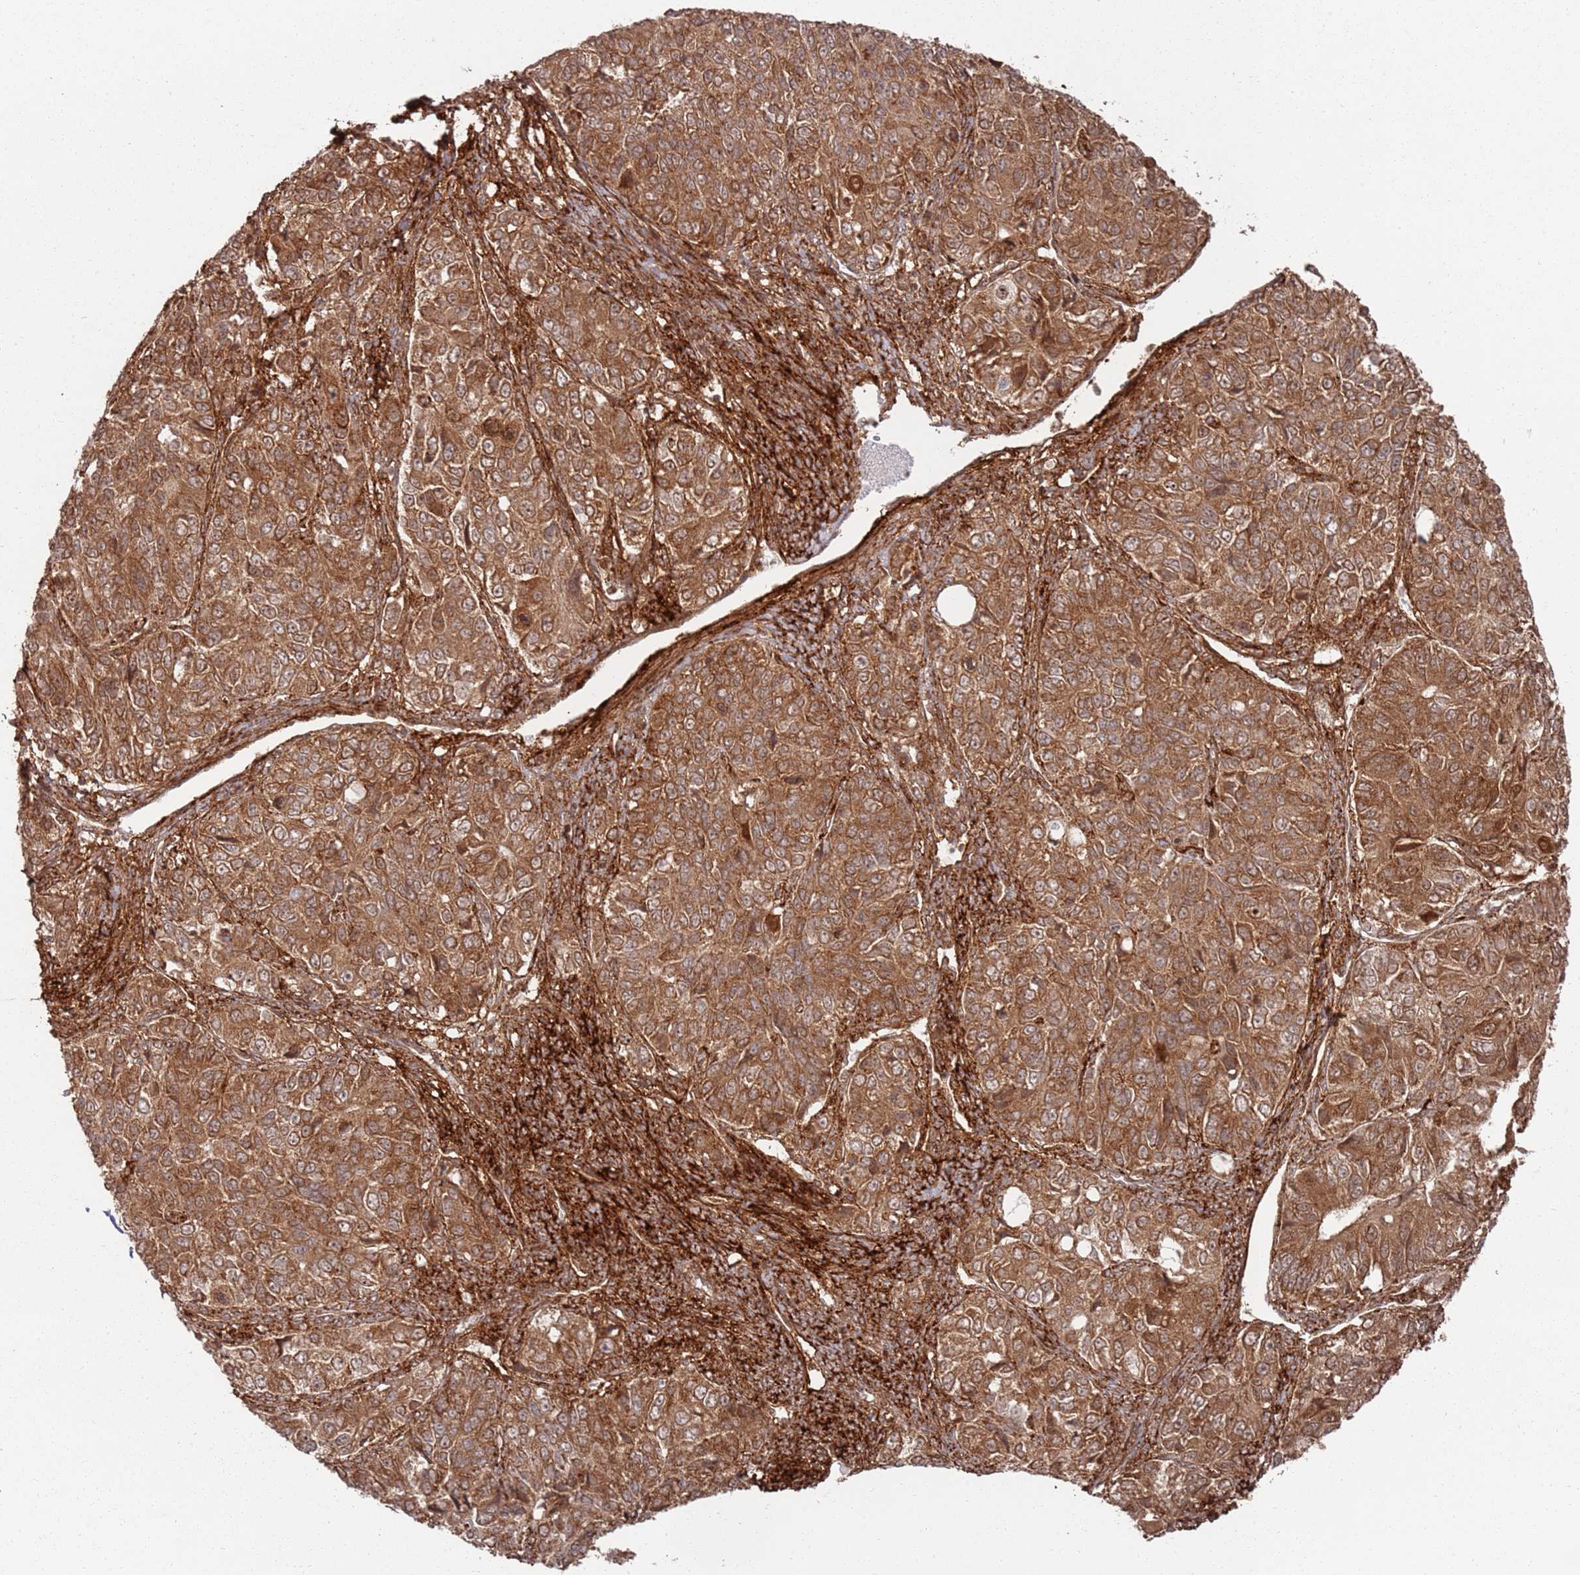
{"staining": {"intensity": "strong", "quantity": ">75%", "location": "cytoplasmic/membranous"}, "tissue": "ovarian cancer", "cell_type": "Tumor cells", "image_type": "cancer", "snomed": [{"axis": "morphology", "description": "Carcinoma, endometroid"}, {"axis": "topography", "description": "Ovary"}], "caption": "The image reveals immunohistochemical staining of ovarian cancer. There is strong cytoplasmic/membranous expression is appreciated in about >75% of tumor cells.", "gene": "PIH1D1", "patient": {"sex": "female", "age": 51}}